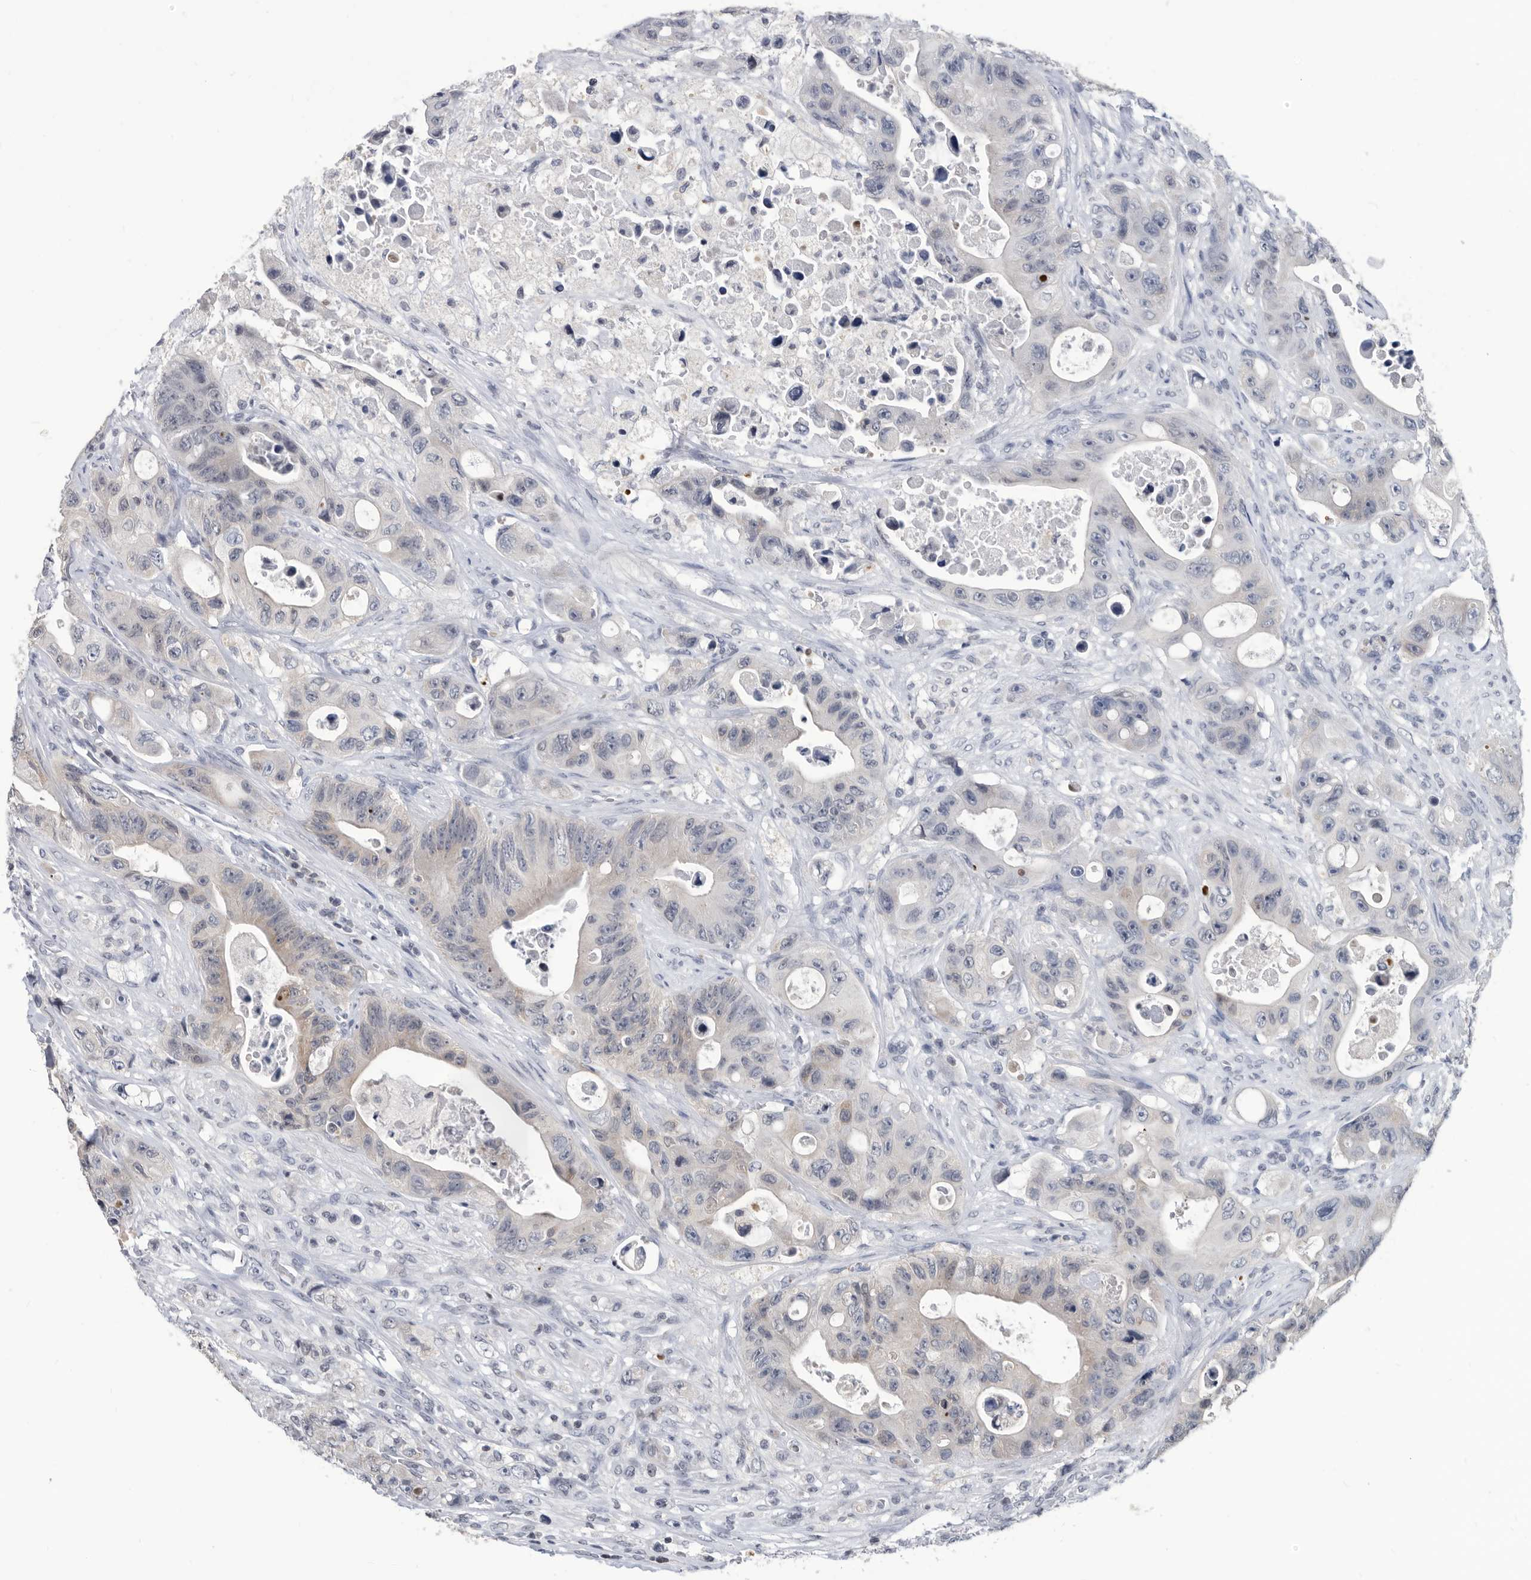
{"staining": {"intensity": "negative", "quantity": "none", "location": "none"}, "tissue": "colorectal cancer", "cell_type": "Tumor cells", "image_type": "cancer", "snomed": [{"axis": "morphology", "description": "Adenocarcinoma, NOS"}, {"axis": "topography", "description": "Colon"}], "caption": "A high-resolution photomicrograph shows immunohistochemistry staining of colorectal adenocarcinoma, which shows no significant expression in tumor cells. (Stains: DAB (3,3'-diaminobenzidine) immunohistochemistry (IHC) with hematoxylin counter stain, Microscopy: brightfield microscopy at high magnification).", "gene": "TSTD1", "patient": {"sex": "female", "age": 46}}